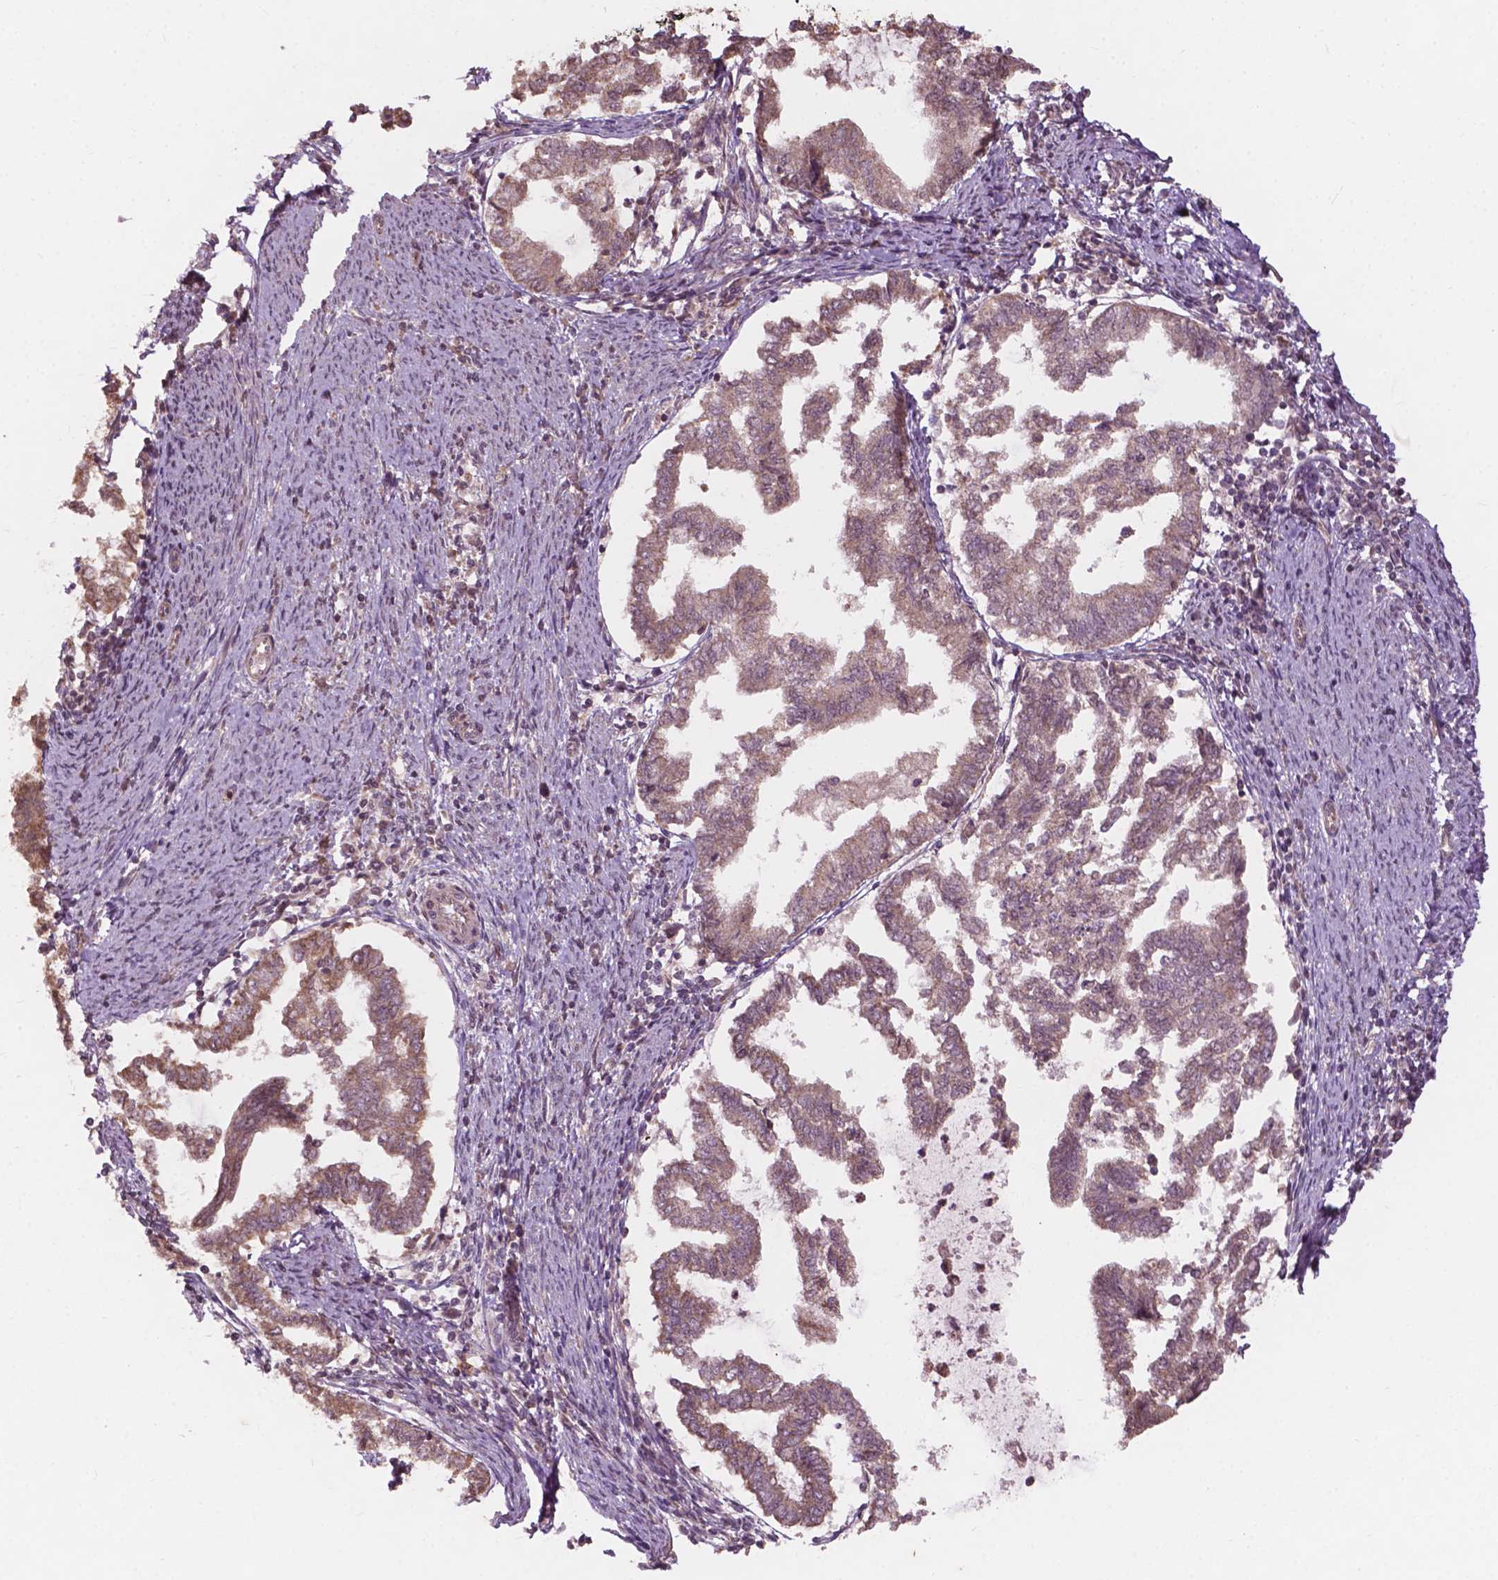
{"staining": {"intensity": "weak", "quantity": "25%-75%", "location": "cytoplasmic/membranous"}, "tissue": "endometrial cancer", "cell_type": "Tumor cells", "image_type": "cancer", "snomed": [{"axis": "morphology", "description": "Adenocarcinoma, NOS"}, {"axis": "topography", "description": "Endometrium"}], "caption": "Immunohistochemistry staining of endometrial adenocarcinoma, which shows low levels of weak cytoplasmic/membranous positivity in approximately 25%-75% of tumor cells indicating weak cytoplasmic/membranous protein staining. The staining was performed using DAB (brown) for protein detection and nuclei were counterstained in hematoxylin (blue).", "gene": "CDC42BPA", "patient": {"sex": "female", "age": 79}}